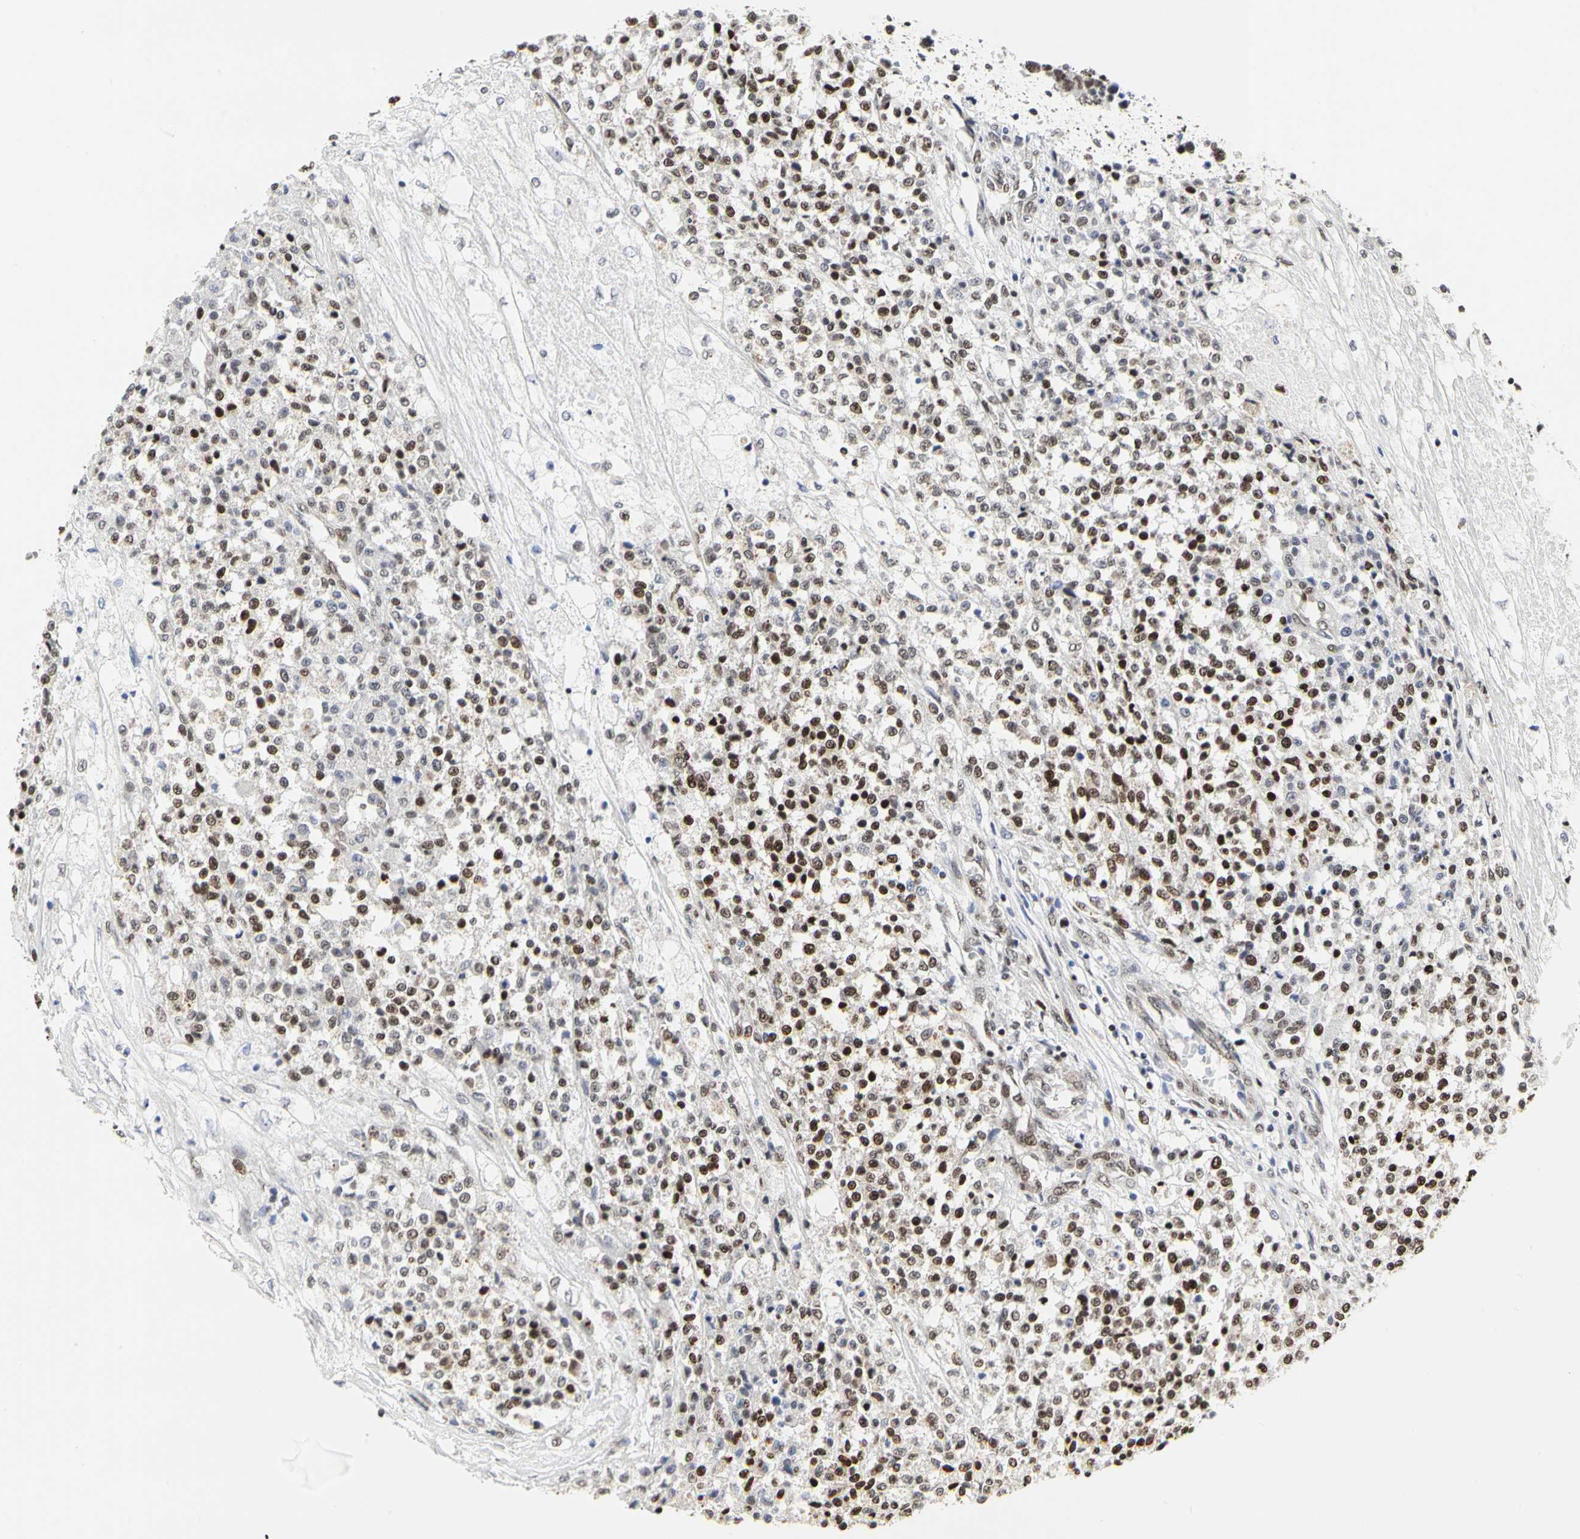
{"staining": {"intensity": "moderate", "quantity": ">75%", "location": "nuclear"}, "tissue": "testis cancer", "cell_type": "Tumor cells", "image_type": "cancer", "snomed": [{"axis": "morphology", "description": "Seminoma, NOS"}, {"axis": "topography", "description": "Testis"}], "caption": "IHC photomicrograph of neoplastic tissue: seminoma (testis) stained using immunohistochemistry (IHC) demonstrates medium levels of moderate protein expression localized specifically in the nuclear of tumor cells, appearing as a nuclear brown color.", "gene": "PRMT3", "patient": {"sex": "male", "age": 59}}